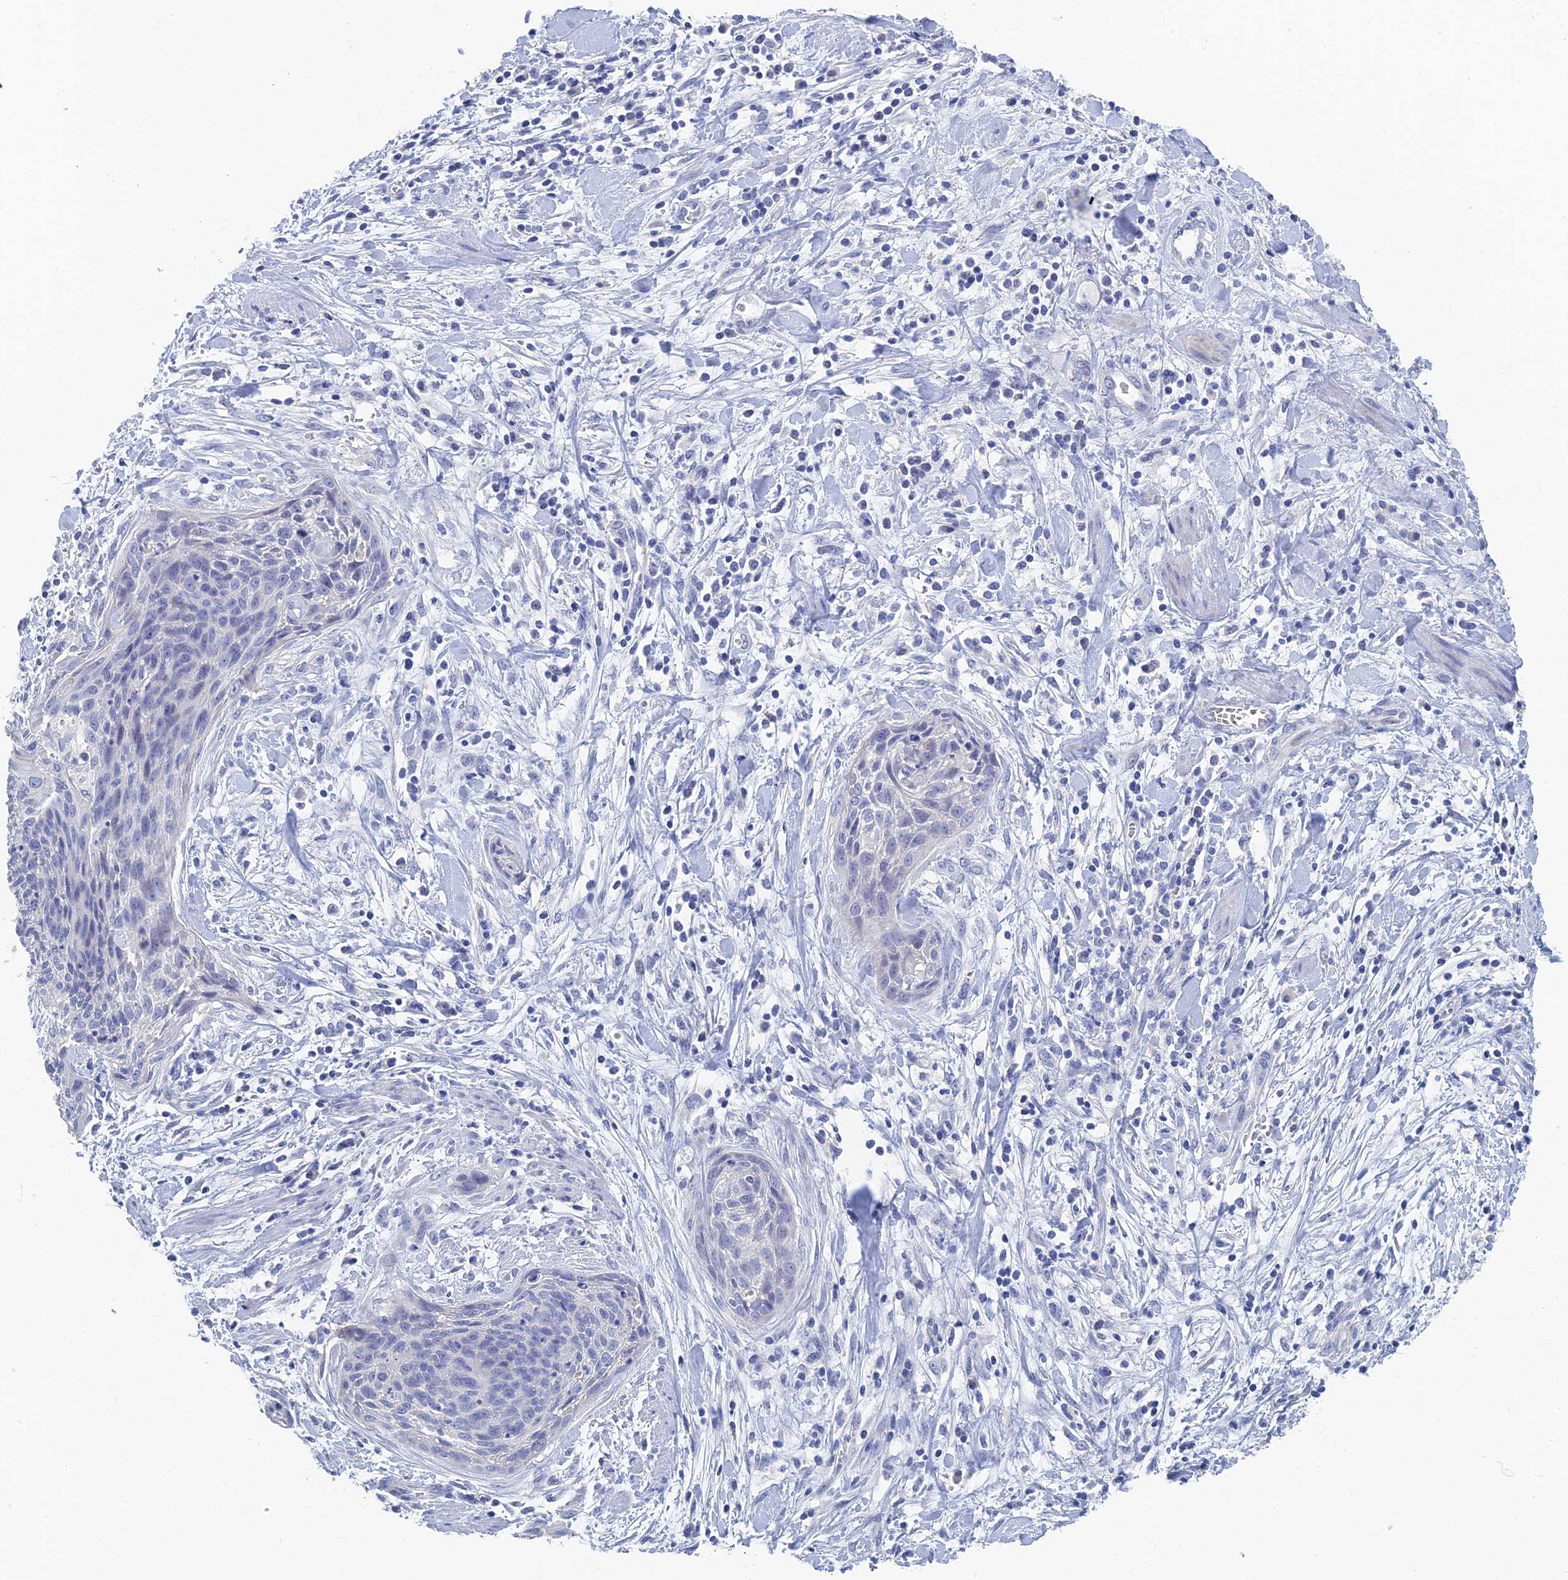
{"staining": {"intensity": "negative", "quantity": "none", "location": "none"}, "tissue": "cervical cancer", "cell_type": "Tumor cells", "image_type": "cancer", "snomed": [{"axis": "morphology", "description": "Squamous cell carcinoma, NOS"}, {"axis": "topography", "description": "Cervix"}], "caption": "Immunohistochemistry (IHC) photomicrograph of neoplastic tissue: human cervical cancer (squamous cell carcinoma) stained with DAB exhibits no significant protein positivity in tumor cells.", "gene": "GFAP", "patient": {"sex": "female", "age": 55}}